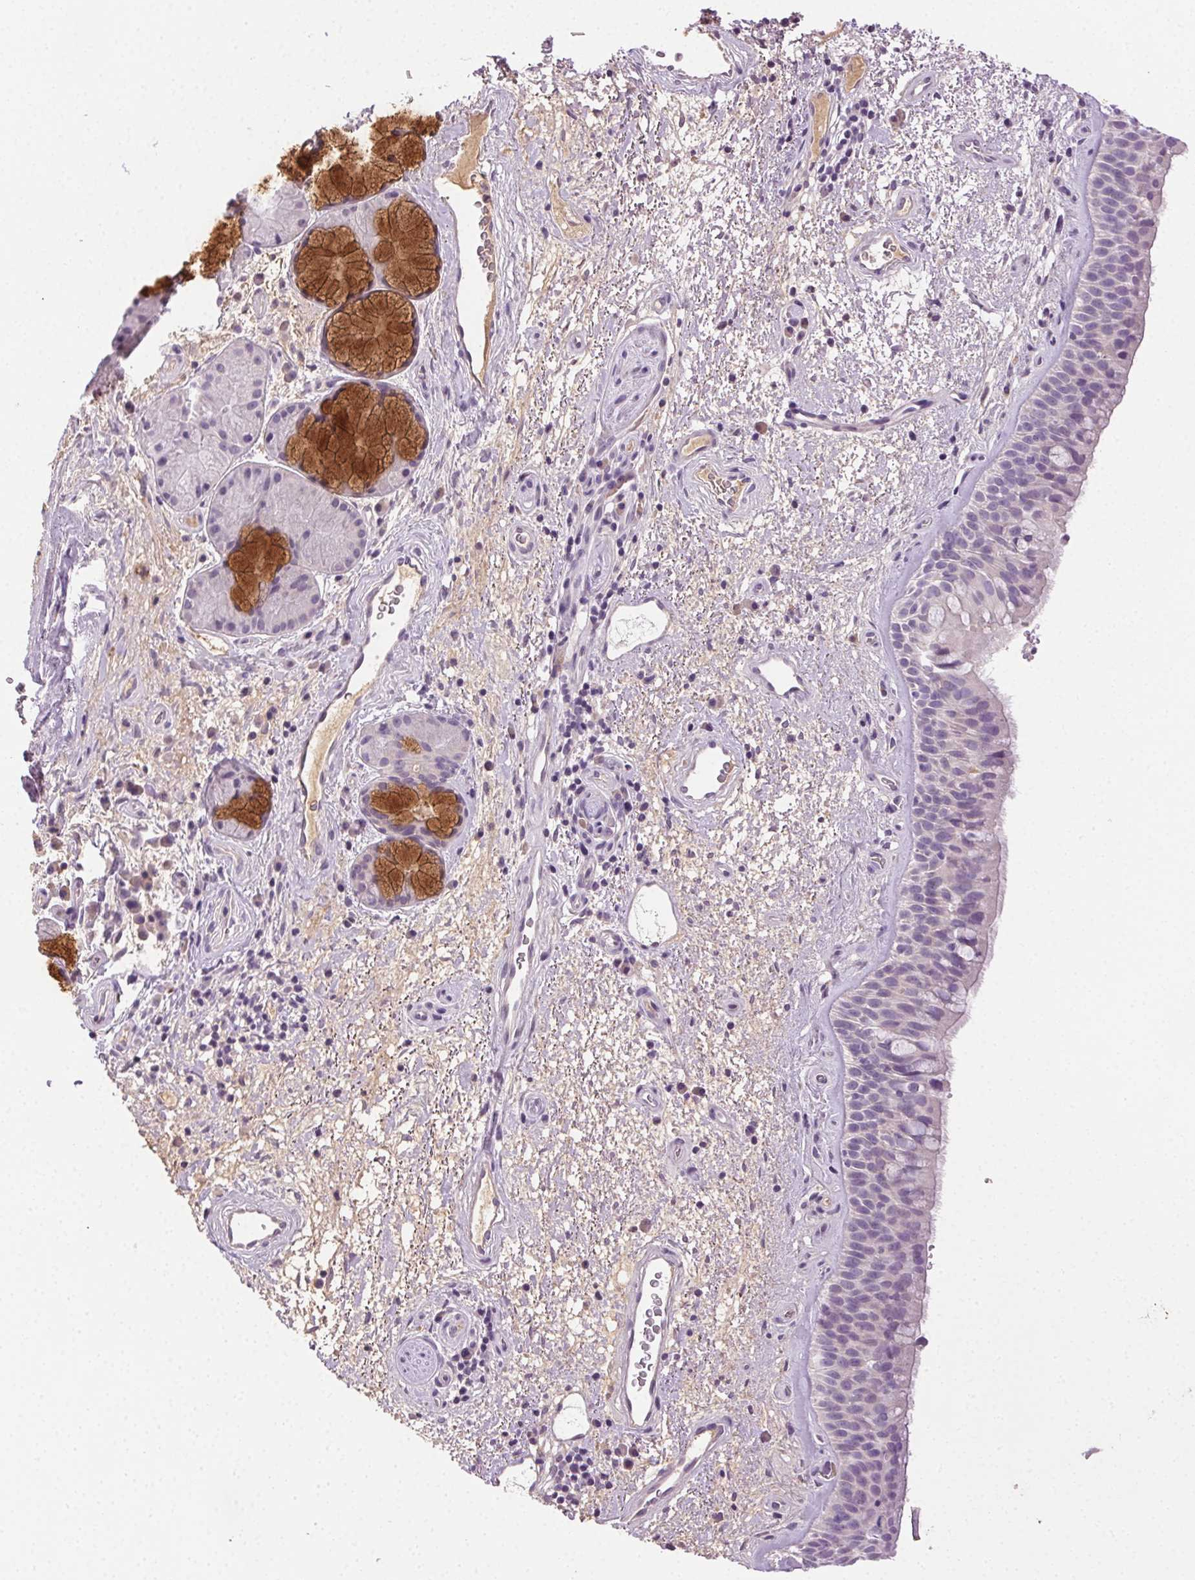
{"staining": {"intensity": "negative", "quantity": "none", "location": "none"}, "tissue": "bronchus", "cell_type": "Respiratory epithelial cells", "image_type": "normal", "snomed": [{"axis": "morphology", "description": "Normal tissue, NOS"}, {"axis": "topography", "description": "Bronchus"}], "caption": "The immunohistochemistry (IHC) histopathology image has no significant positivity in respiratory epithelial cells of bronchus. (DAB (3,3'-diaminobenzidine) IHC, high magnification).", "gene": "BPIFB2", "patient": {"sex": "male", "age": 48}}